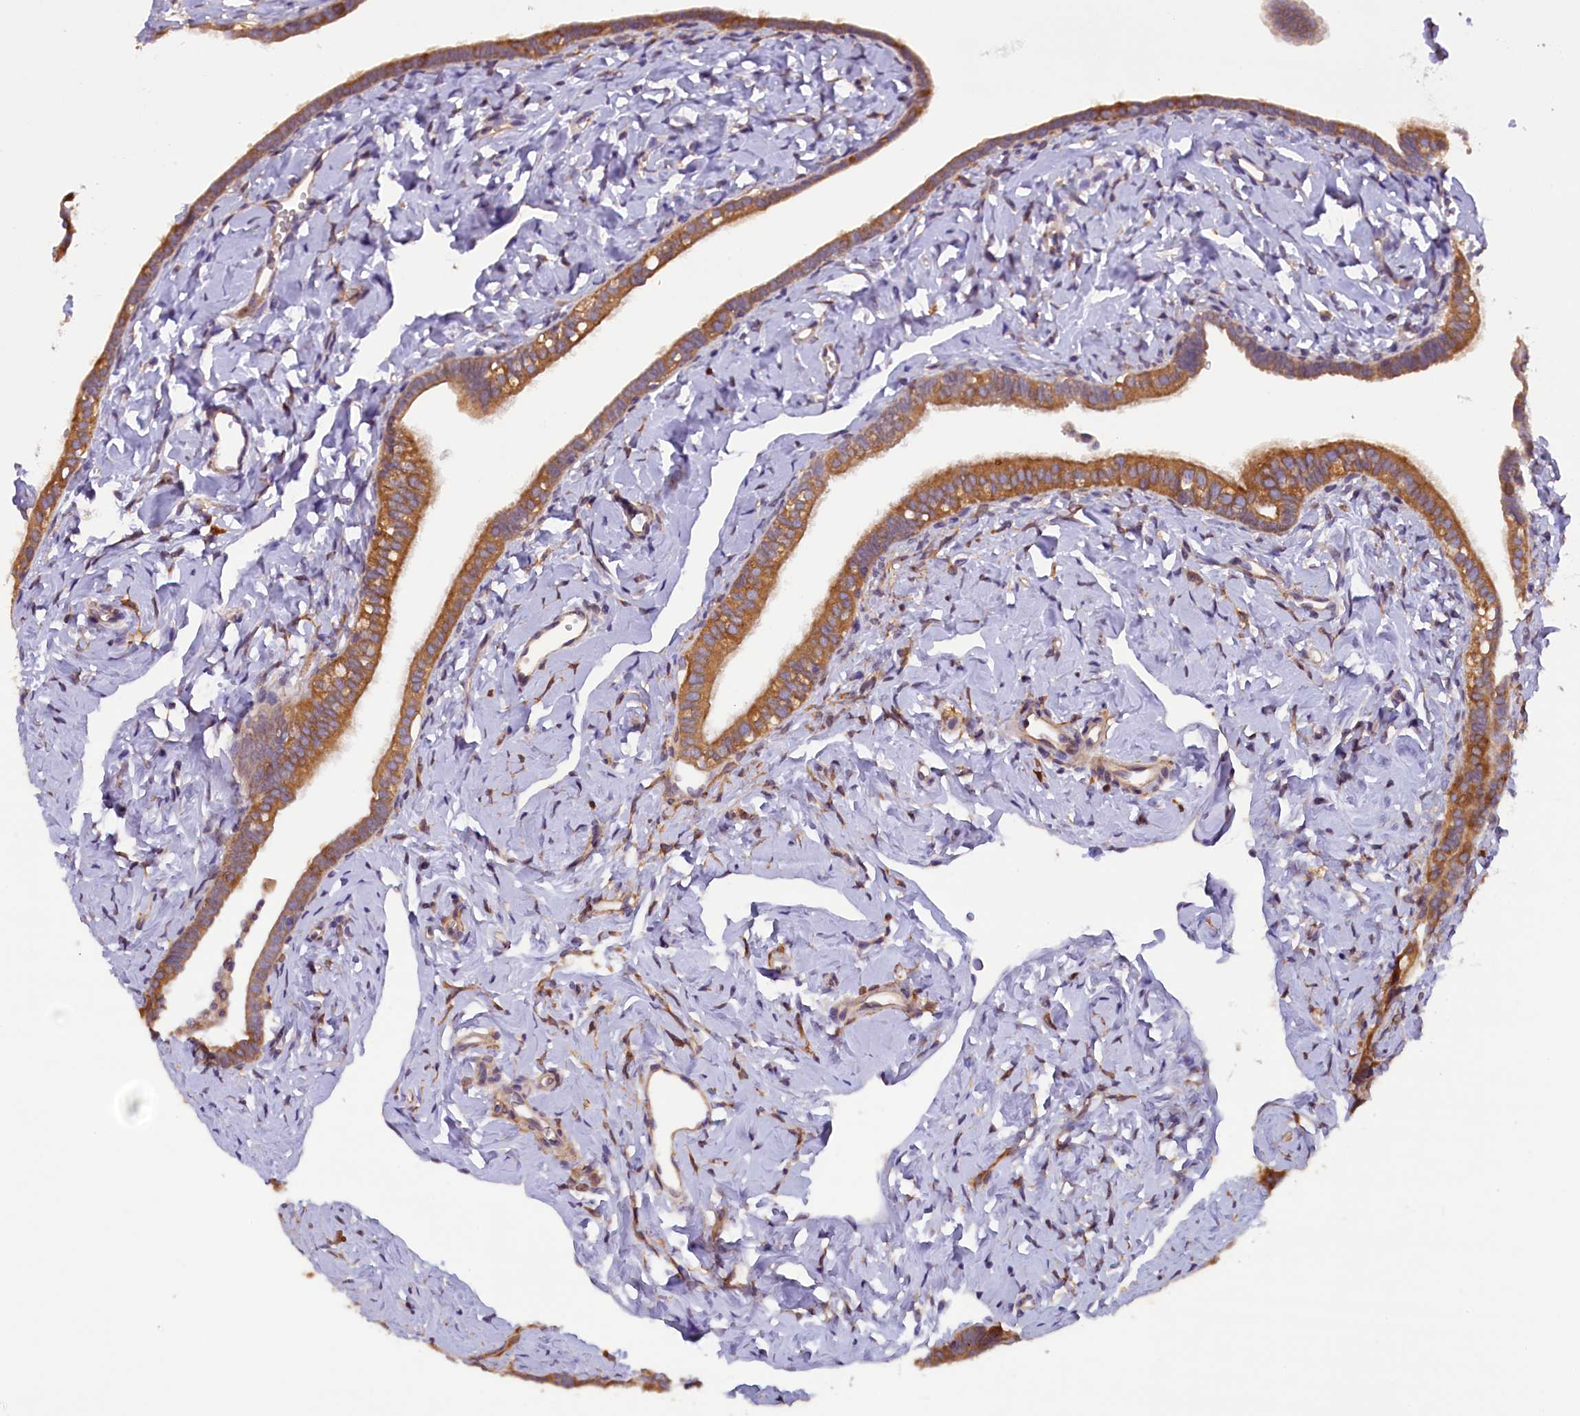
{"staining": {"intensity": "moderate", "quantity": ">75%", "location": "cytoplasmic/membranous"}, "tissue": "fallopian tube", "cell_type": "Glandular cells", "image_type": "normal", "snomed": [{"axis": "morphology", "description": "Normal tissue, NOS"}, {"axis": "topography", "description": "Fallopian tube"}], "caption": "Immunohistochemistry (IHC) of benign human fallopian tube demonstrates medium levels of moderate cytoplasmic/membranous positivity in about >75% of glandular cells. The staining was performed using DAB to visualize the protein expression in brown, while the nuclei were stained in blue with hematoxylin (Magnification: 20x).", "gene": "CCDC9B", "patient": {"sex": "female", "age": 66}}